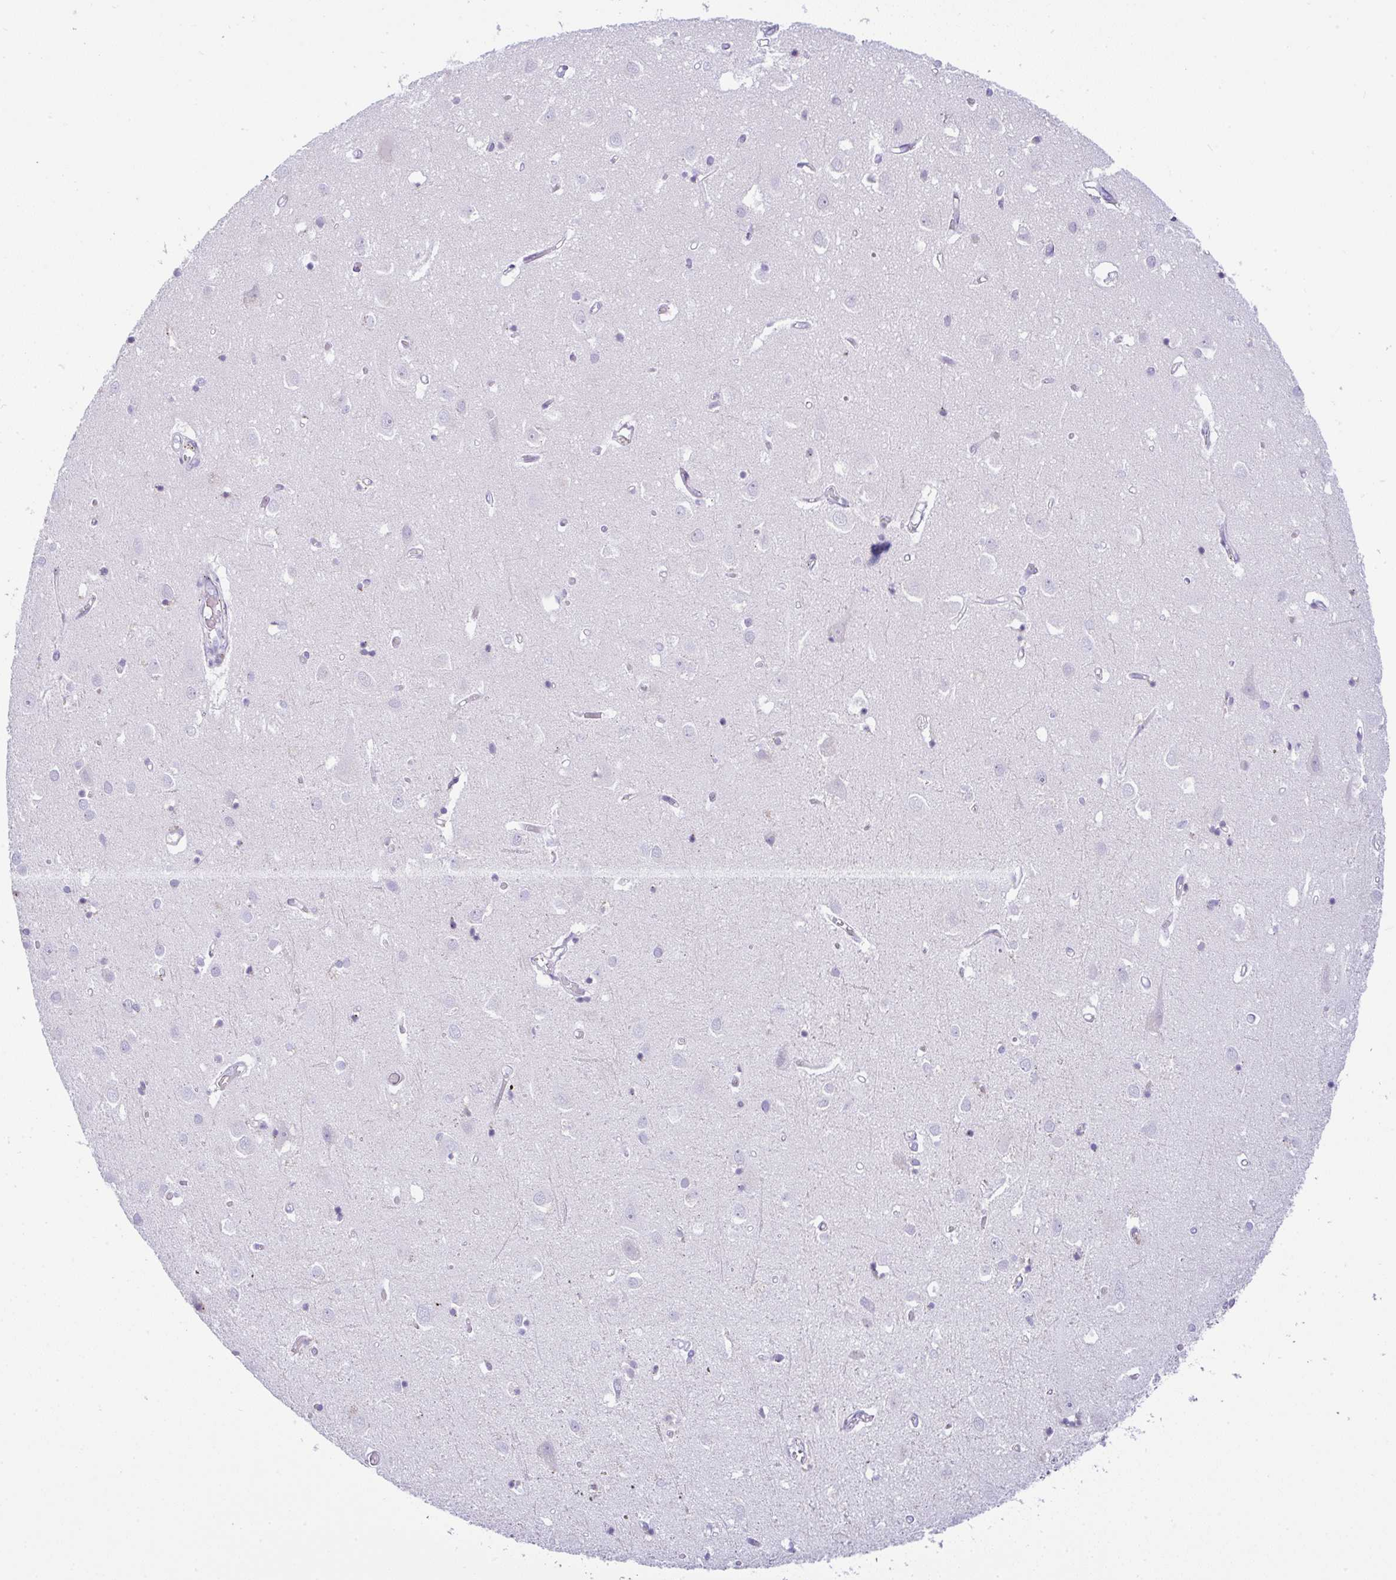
{"staining": {"intensity": "negative", "quantity": "none", "location": "none"}, "tissue": "cerebral cortex", "cell_type": "Endothelial cells", "image_type": "normal", "snomed": [{"axis": "morphology", "description": "Normal tissue, NOS"}, {"axis": "topography", "description": "Cerebral cortex"}], "caption": "Immunohistochemistry (IHC) micrograph of normal cerebral cortex stained for a protein (brown), which exhibits no positivity in endothelial cells. (Brightfield microscopy of DAB (3,3'-diaminobenzidine) immunohistochemistry (IHC) at high magnification).", "gene": "FAM177A1", "patient": {"sex": "male", "age": 70}}